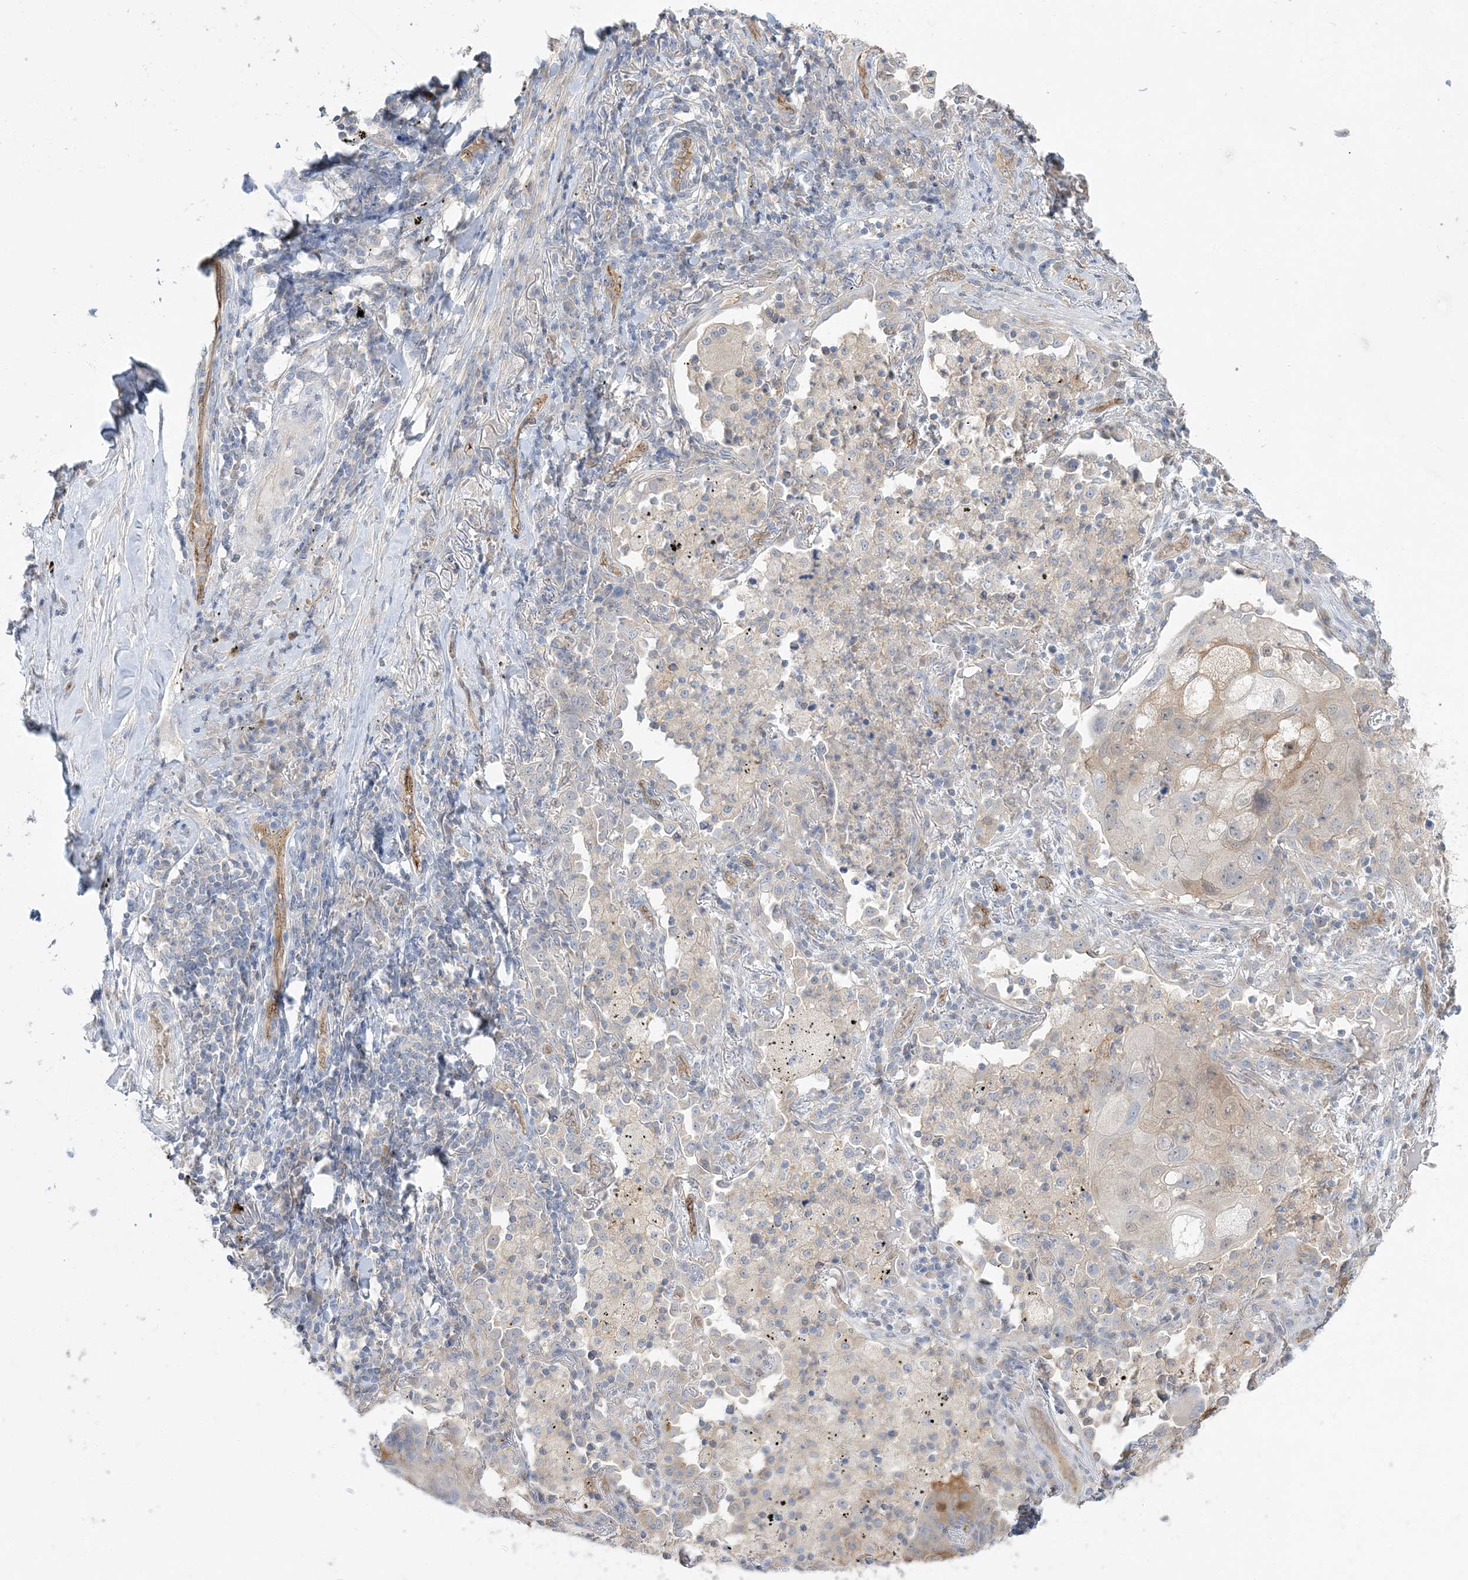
{"staining": {"intensity": "negative", "quantity": "none", "location": "none"}, "tissue": "lung cancer", "cell_type": "Tumor cells", "image_type": "cancer", "snomed": [{"axis": "morphology", "description": "Squamous cell carcinoma, NOS"}, {"axis": "topography", "description": "Lung"}], "caption": "DAB immunohistochemical staining of lung cancer (squamous cell carcinoma) demonstrates no significant positivity in tumor cells.", "gene": "INPP1", "patient": {"sex": "female", "age": 63}}